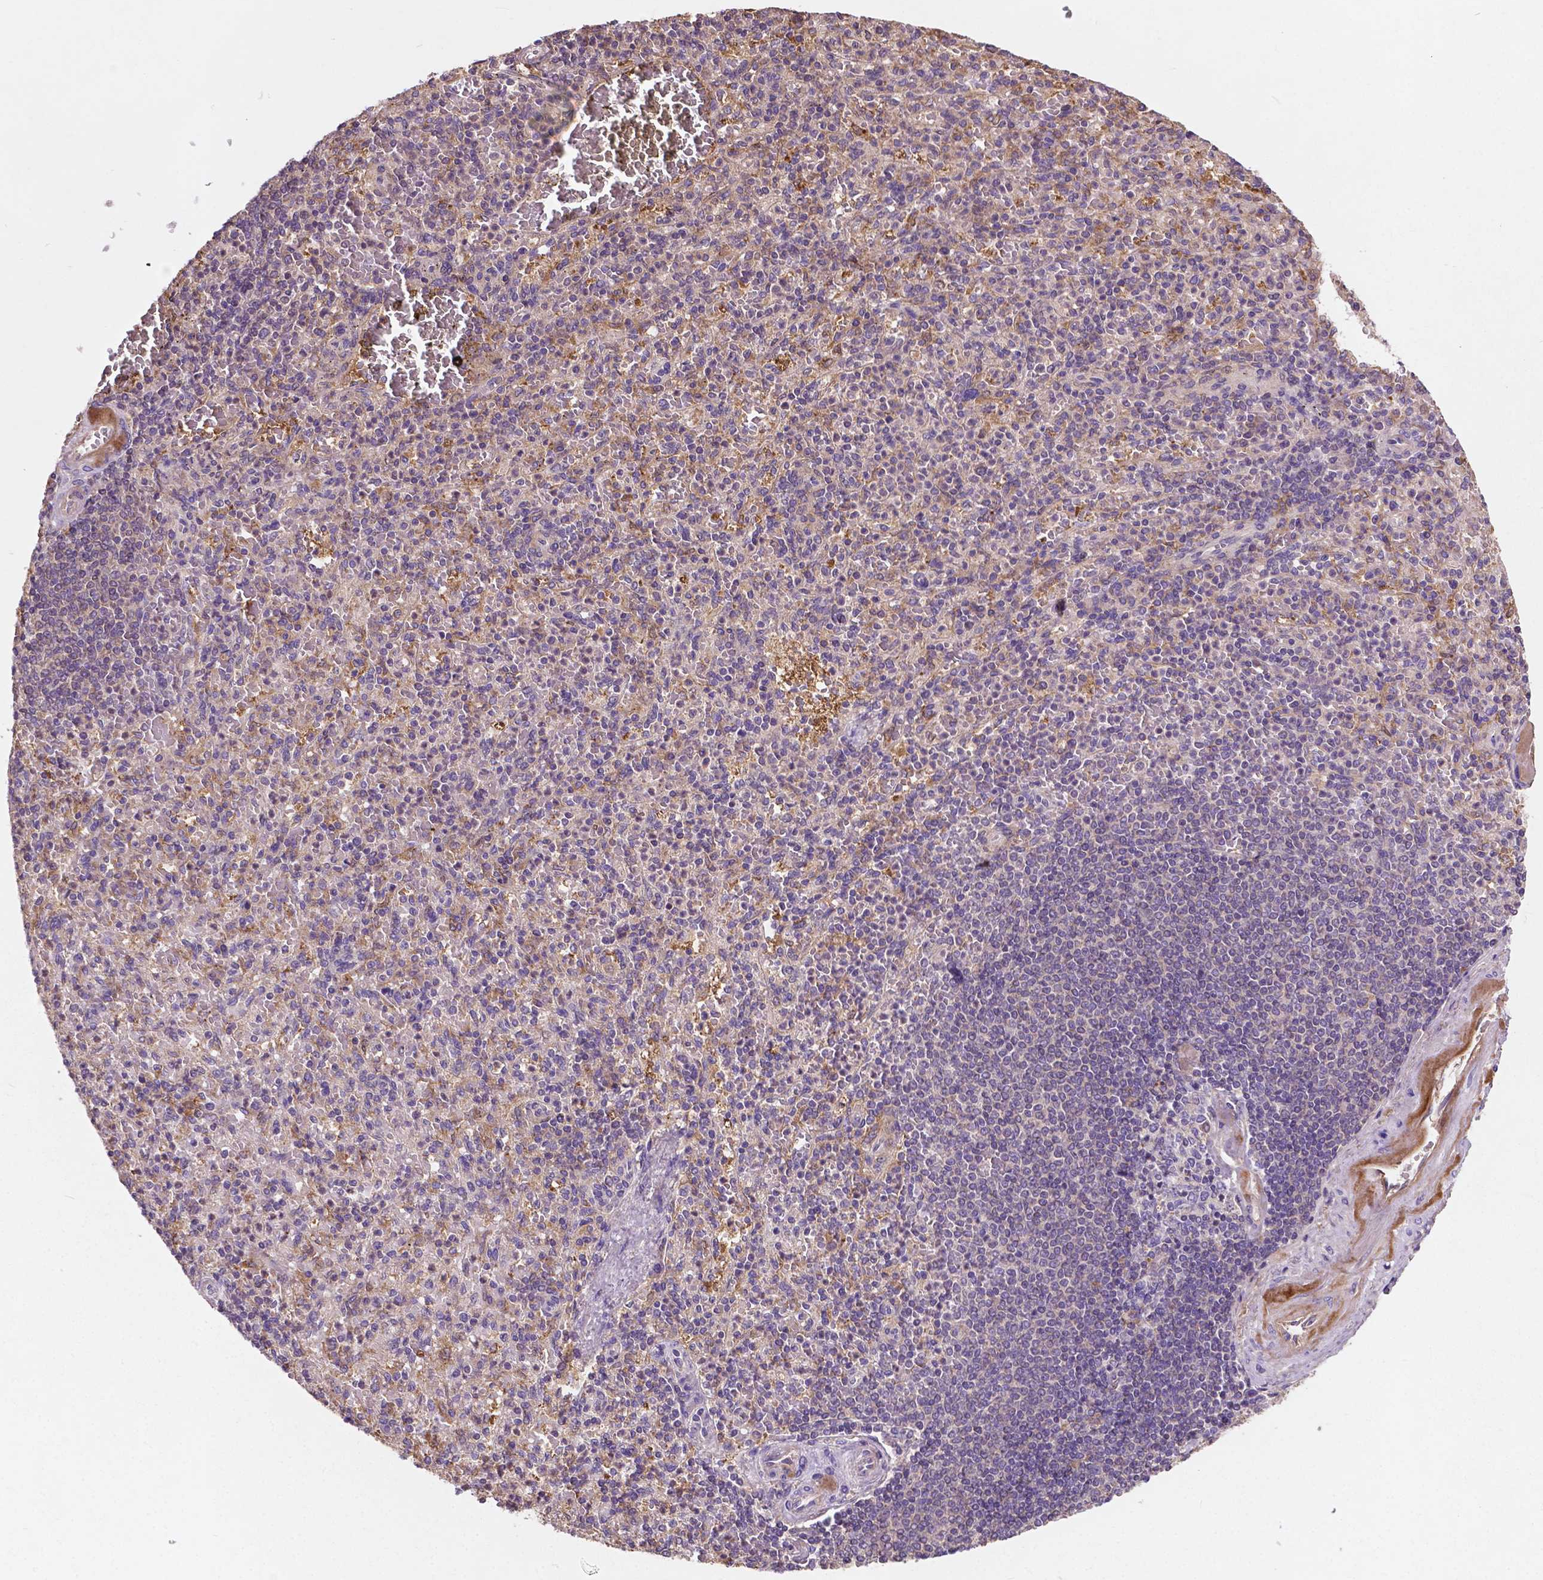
{"staining": {"intensity": "weak", "quantity": "<25%", "location": "cytoplasmic/membranous"}, "tissue": "spleen", "cell_type": "Cells in red pulp", "image_type": "normal", "snomed": [{"axis": "morphology", "description": "Normal tissue, NOS"}, {"axis": "topography", "description": "Spleen"}], "caption": "Immunohistochemistry of benign human spleen exhibits no expression in cells in red pulp.", "gene": "GJA9", "patient": {"sex": "female", "age": 74}}